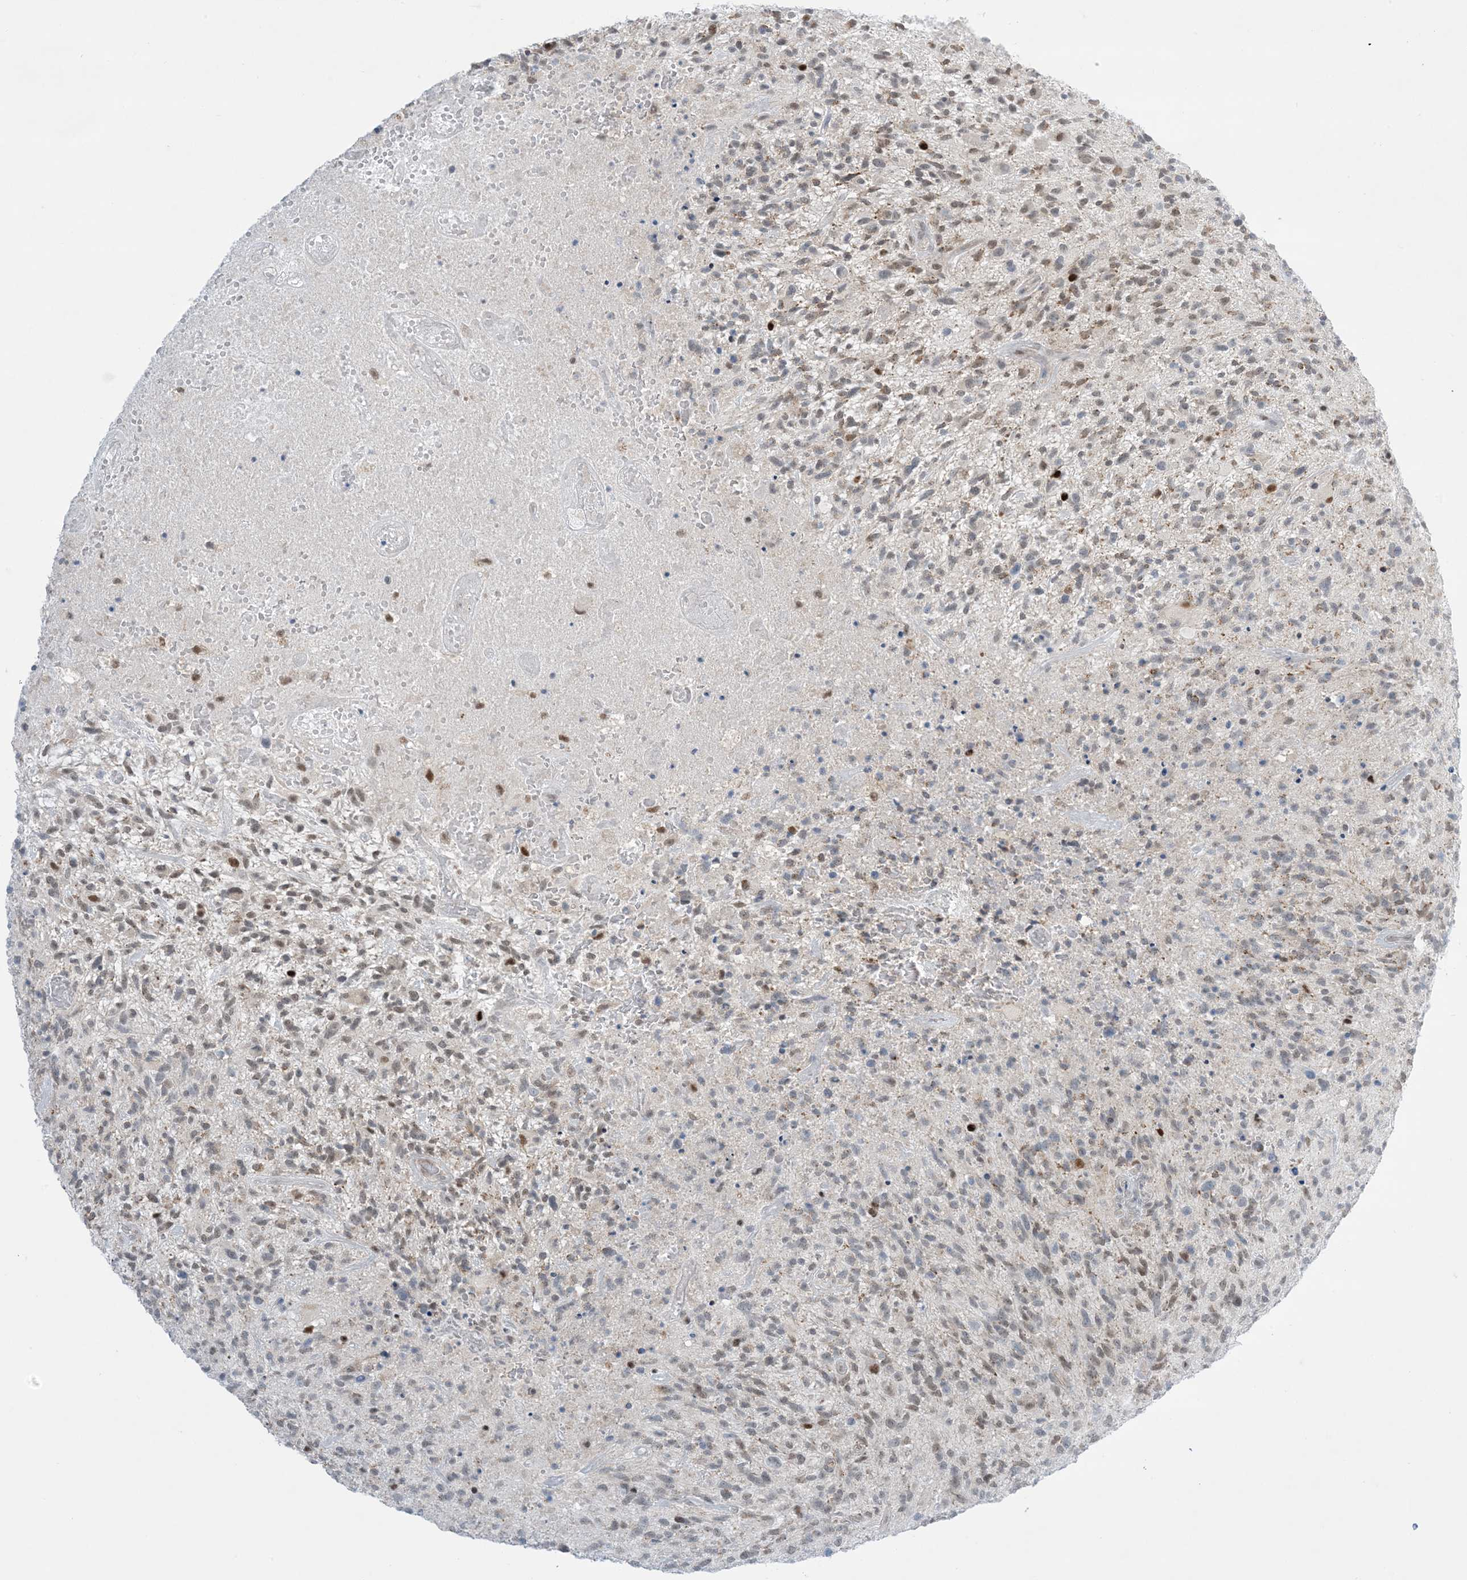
{"staining": {"intensity": "weak", "quantity": "<25%", "location": "nuclear"}, "tissue": "glioma", "cell_type": "Tumor cells", "image_type": "cancer", "snomed": [{"axis": "morphology", "description": "Glioma, malignant, High grade"}, {"axis": "topography", "description": "Brain"}], "caption": "Immunohistochemistry (IHC) of human glioma demonstrates no positivity in tumor cells. (DAB (3,3'-diaminobenzidine) IHC, high magnification).", "gene": "TFPT", "patient": {"sex": "male", "age": 47}}